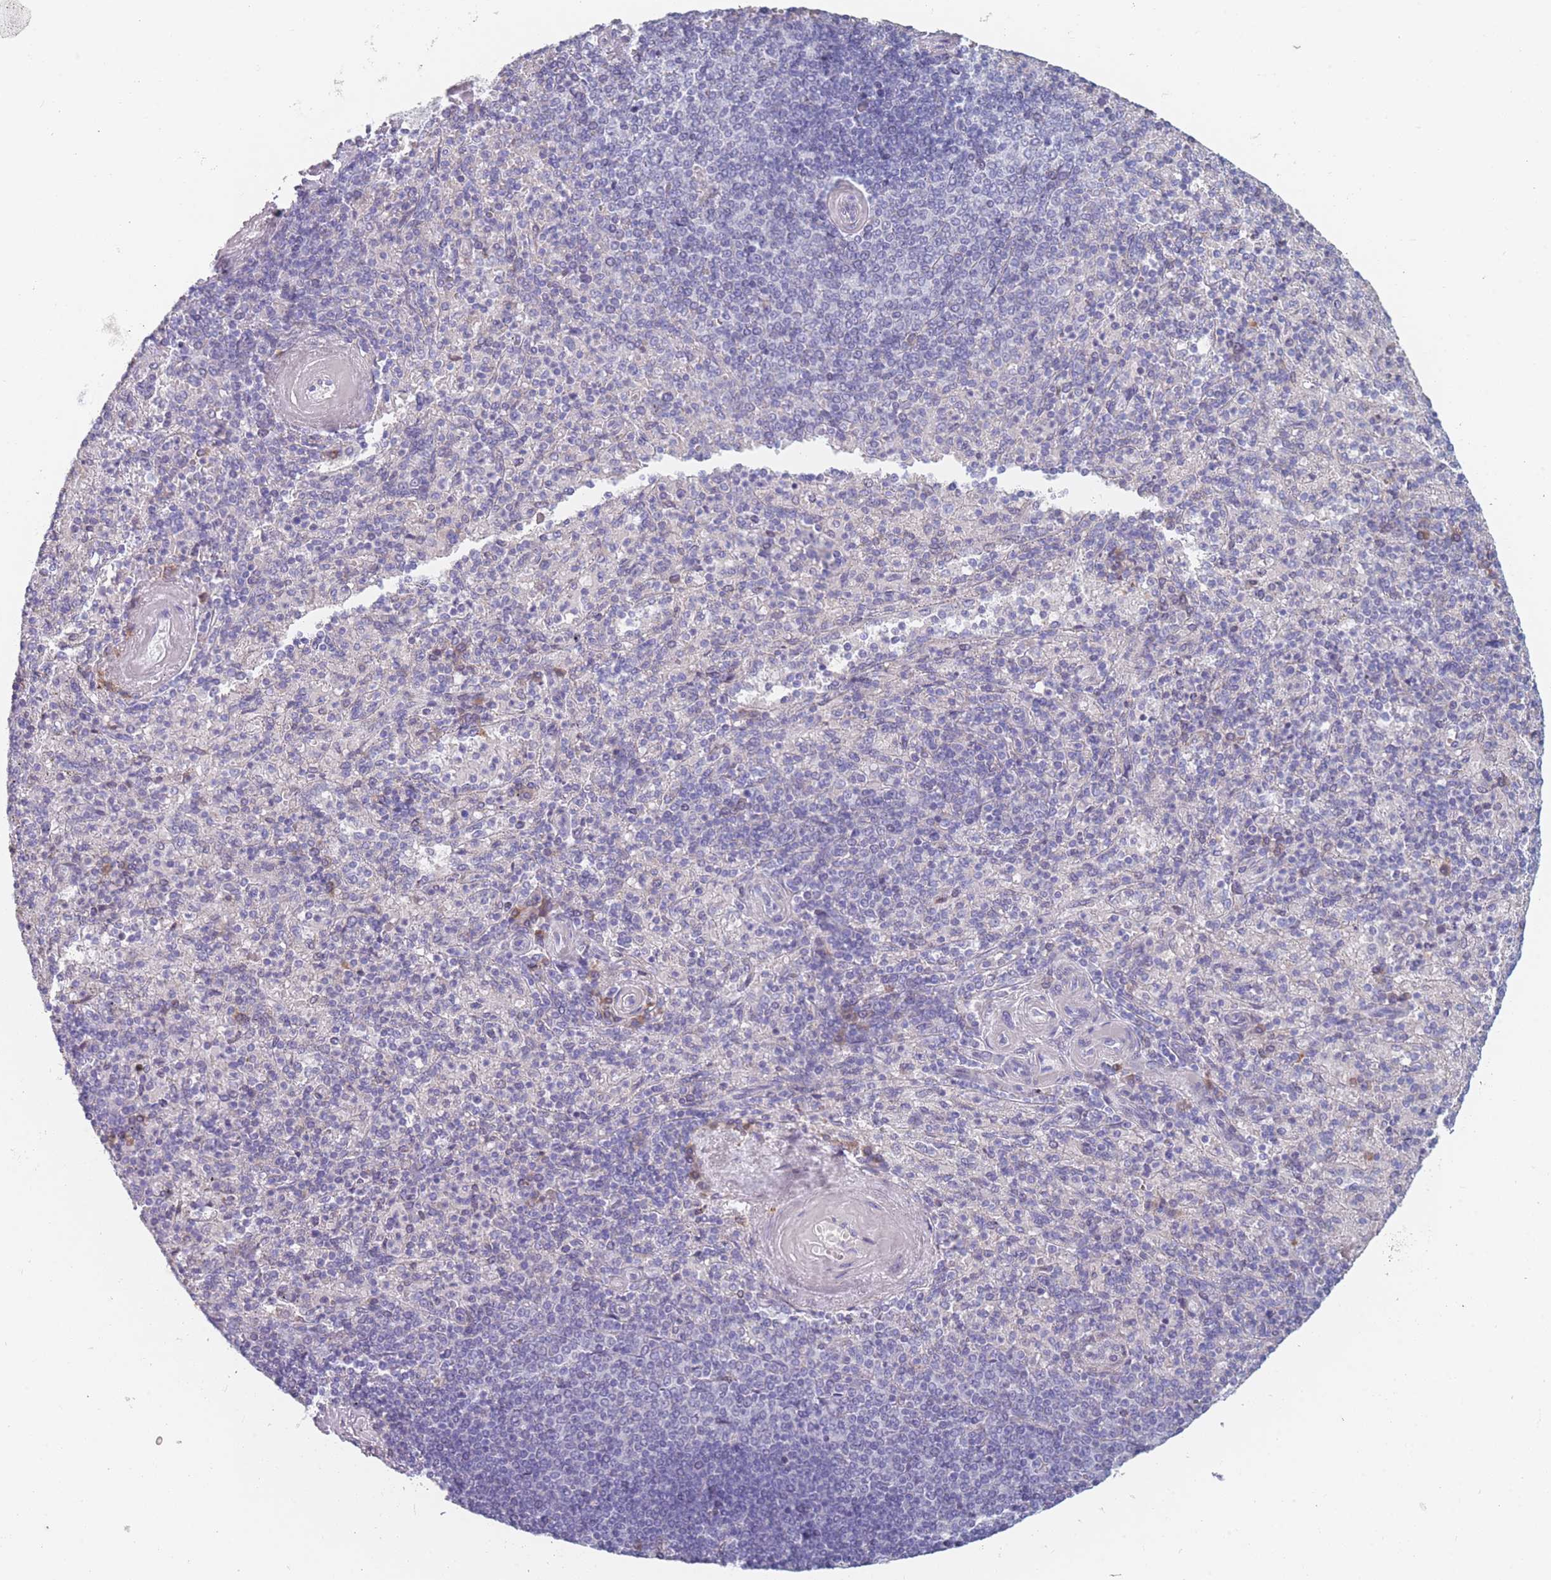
{"staining": {"intensity": "negative", "quantity": "none", "location": "none"}, "tissue": "spleen", "cell_type": "Cells in red pulp", "image_type": "normal", "snomed": [{"axis": "morphology", "description": "Normal tissue, NOS"}, {"axis": "topography", "description": "Spleen"}], "caption": "Spleen stained for a protein using IHC reveals no staining cells in red pulp.", "gene": "TMED10", "patient": {"sex": "male", "age": 82}}